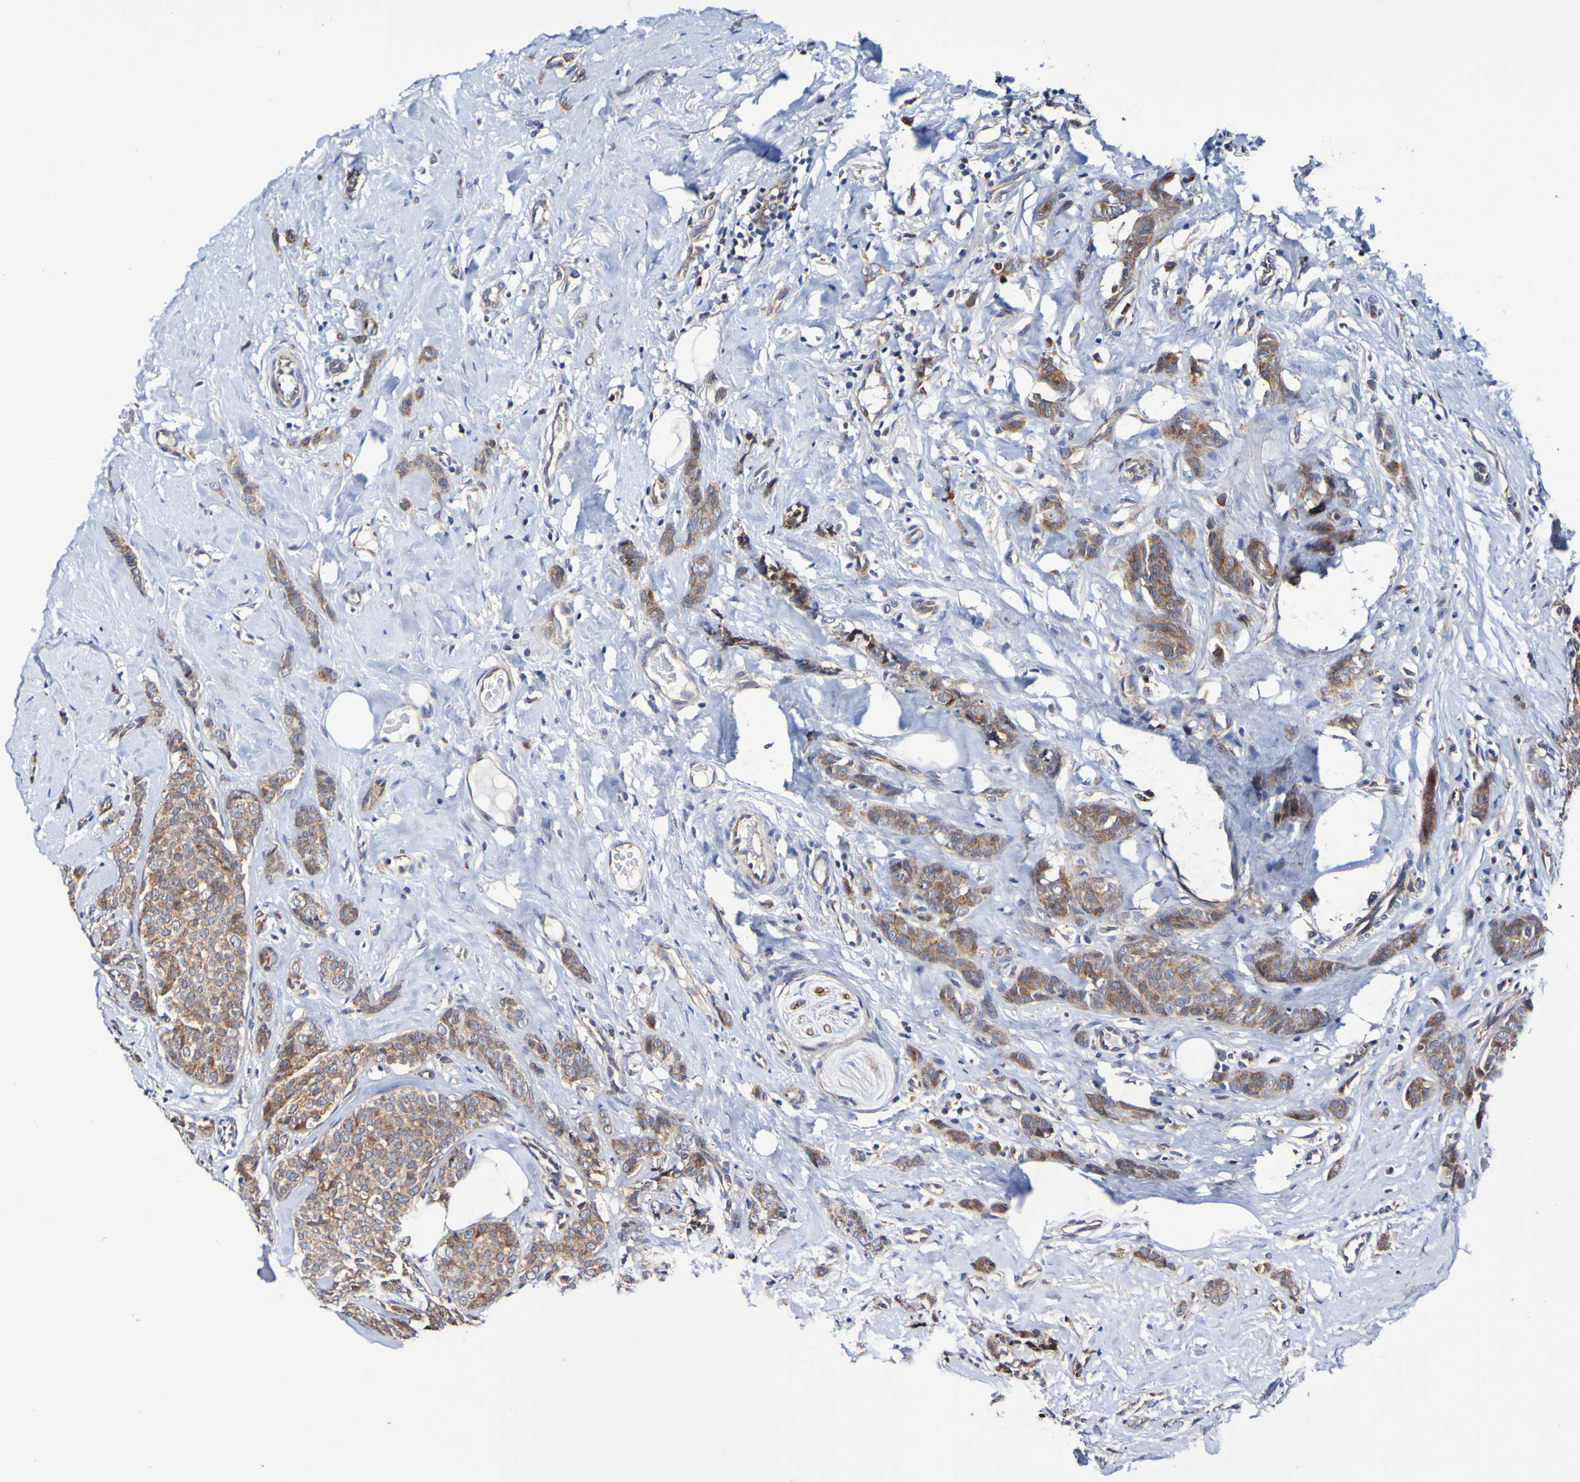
{"staining": {"intensity": "moderate", "quantity": ">75%", "location": "cytoplasmic/membranous"}, "tissue": "breast cancer", "cell_type": "Tumor cells", "image_type": "cancer", "snomed": [{"axis": "morphology", "description": "Lobular carcinoma"}, {"axis": "topography", "description": "Skin"}, {"axis": "topography", "description": "Breast"}], "caption": "Approximately >75% of tumor cells in human breast cancer display moderate cytoplasmic/membranous protein staining as visualized by brown immunohistochemical staining.", "gene": "GJB1", "patient": {"sex": "female", "age": 46}}